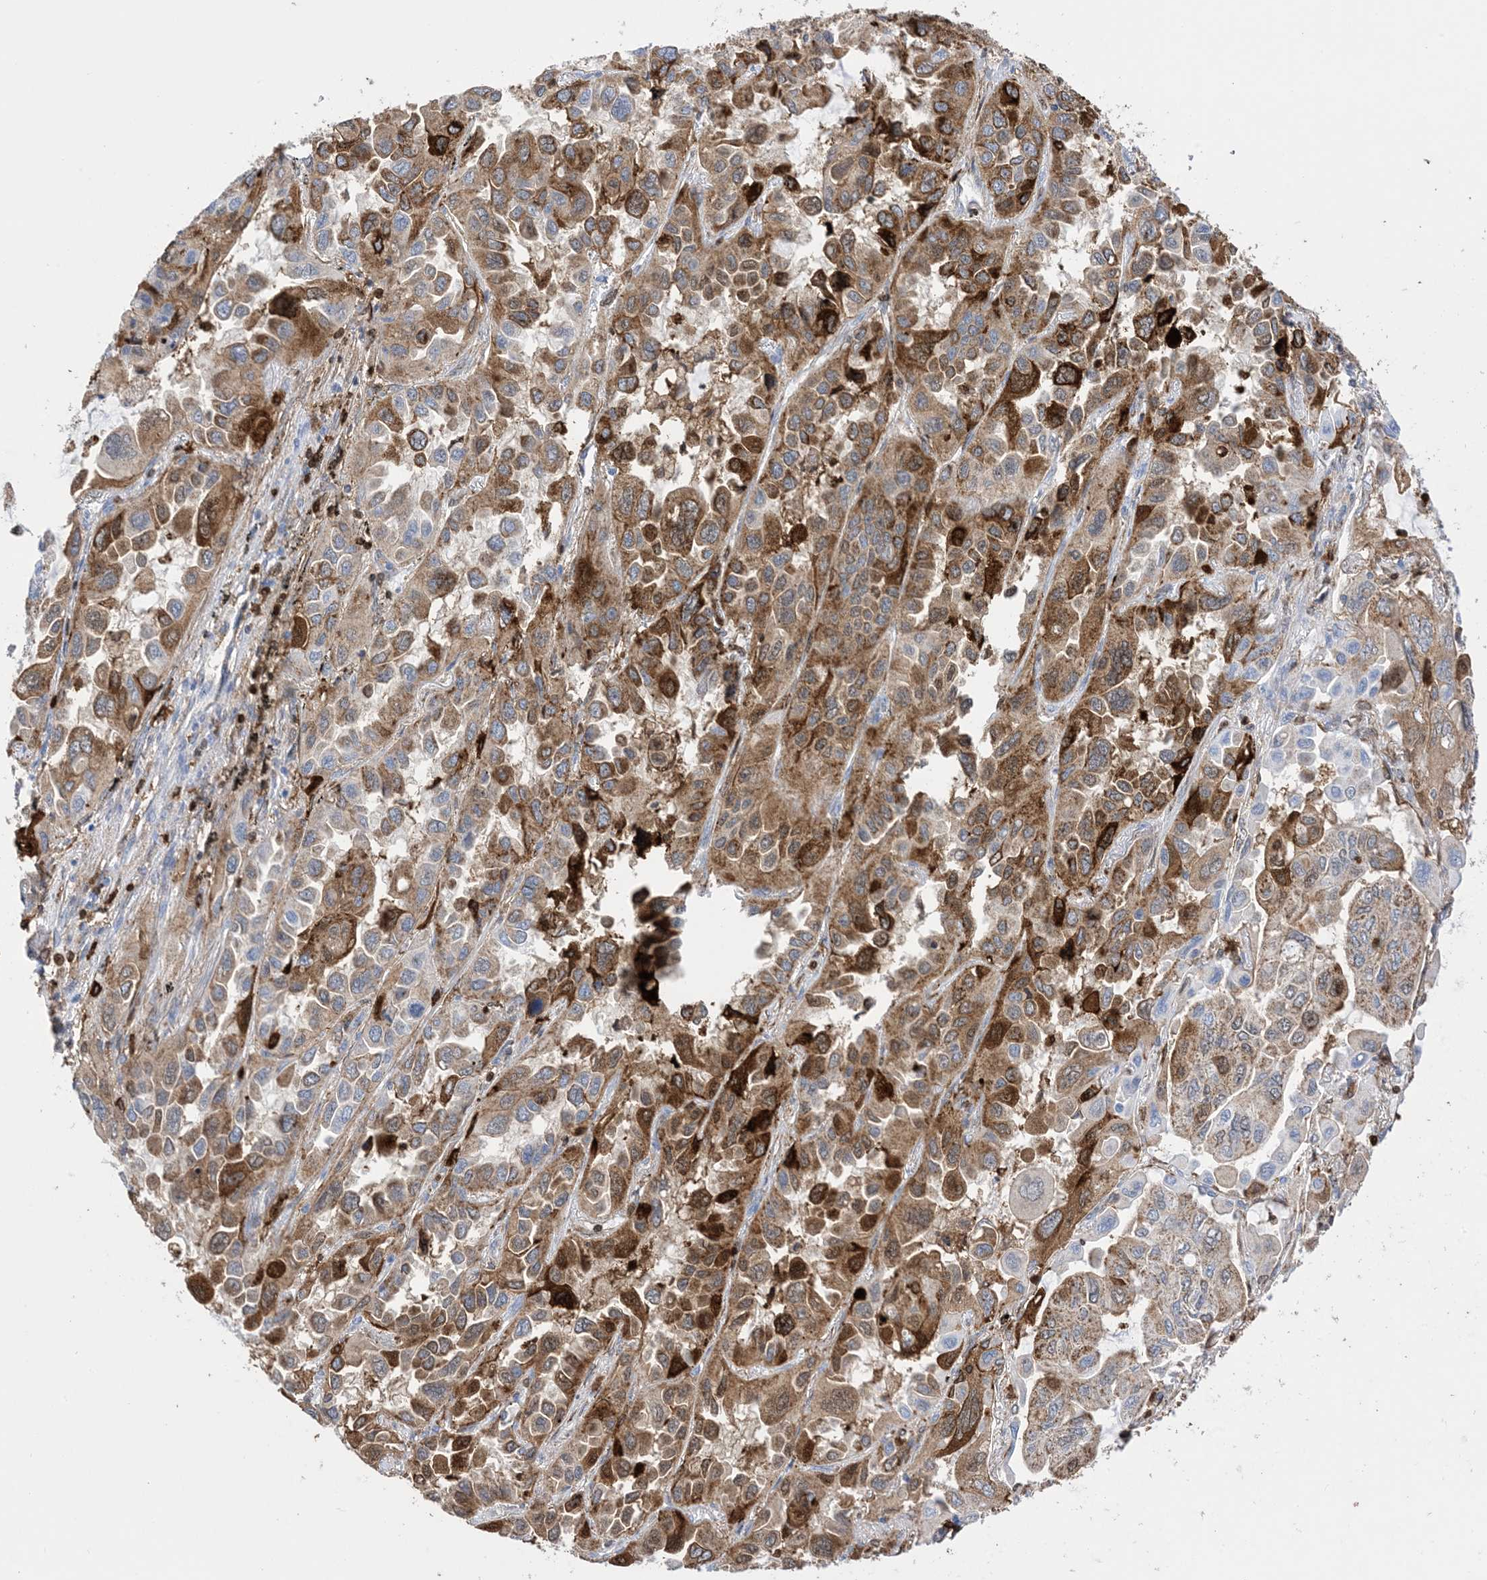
{"staining": {"intensity": "moderate", "quantity": ">75%", "location": "cytoplasmic/membranous"}, "tissue": "lung cancer", "cell_type": "Tumor cells", "image_type": "cancer", "snomed": [{"axis": "morphology", "description": "Adenocarcinoma, NOS"}, {"axis": "topography", "description": "Lung"}], "caption": "Moderate cytoplasmic/membranous expression is appreciated in approximately >75% of tumor cells in adenocarcinoma (lung).", "gene": "ANXA1", "patient": {"sex": "male", "age": 64}}